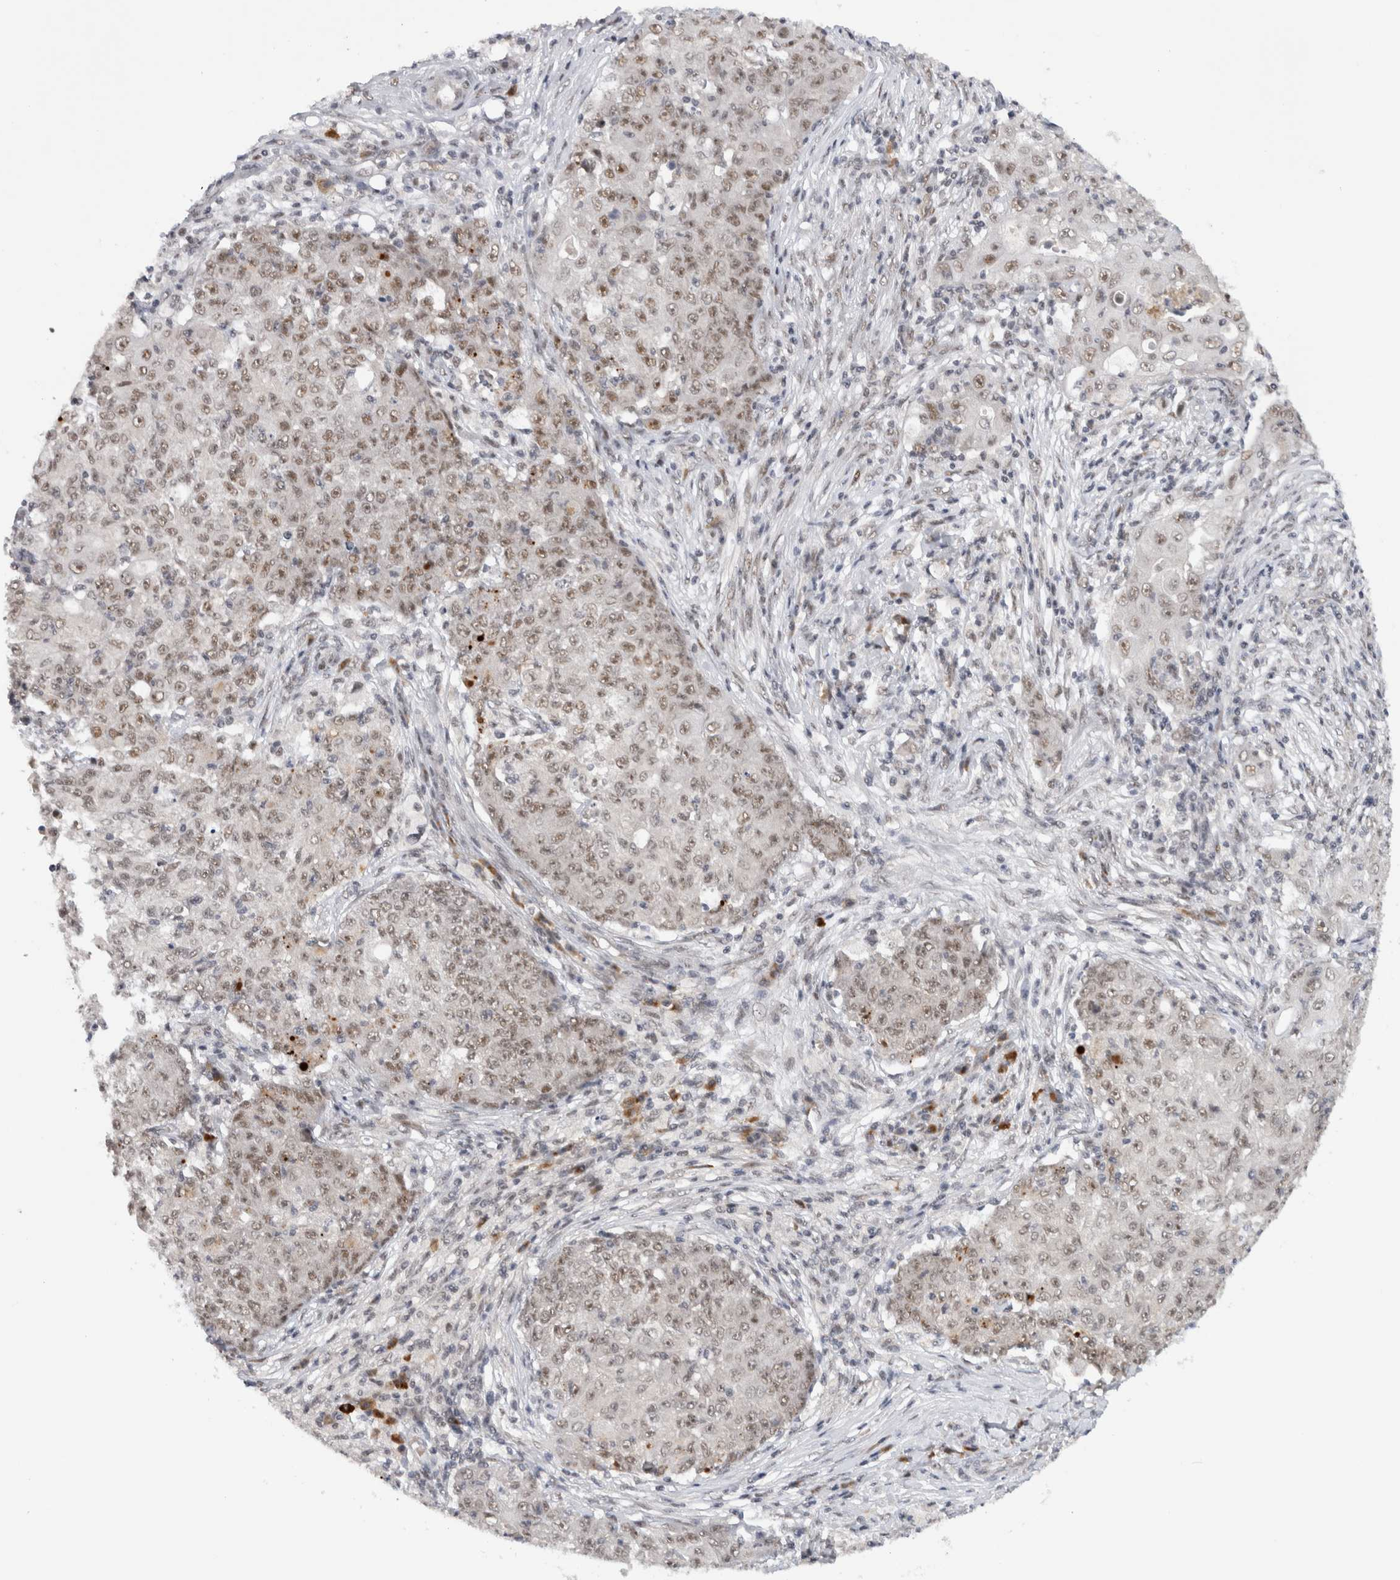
{"staining": {"intensity": "moderate", "quantity": ">75%", "location": "nuclear"}, "tissue": "ovarian cancer", "cell_type": "Tumor cells", "image_type": "cancer", "snomed": [{"axis": "morphology", "description": "Carcinoma, endometroid"}, {"axis": "topography", "description": "Ovary"}], "caption": "Human ovarian cancer (endometroid carcinoma) stained for a protein (brown) displays moderate nuclear positive expression in about >75% of tumor cells.", "gene": "HESX1", "patient": {"sex": "female", "age": 42}}